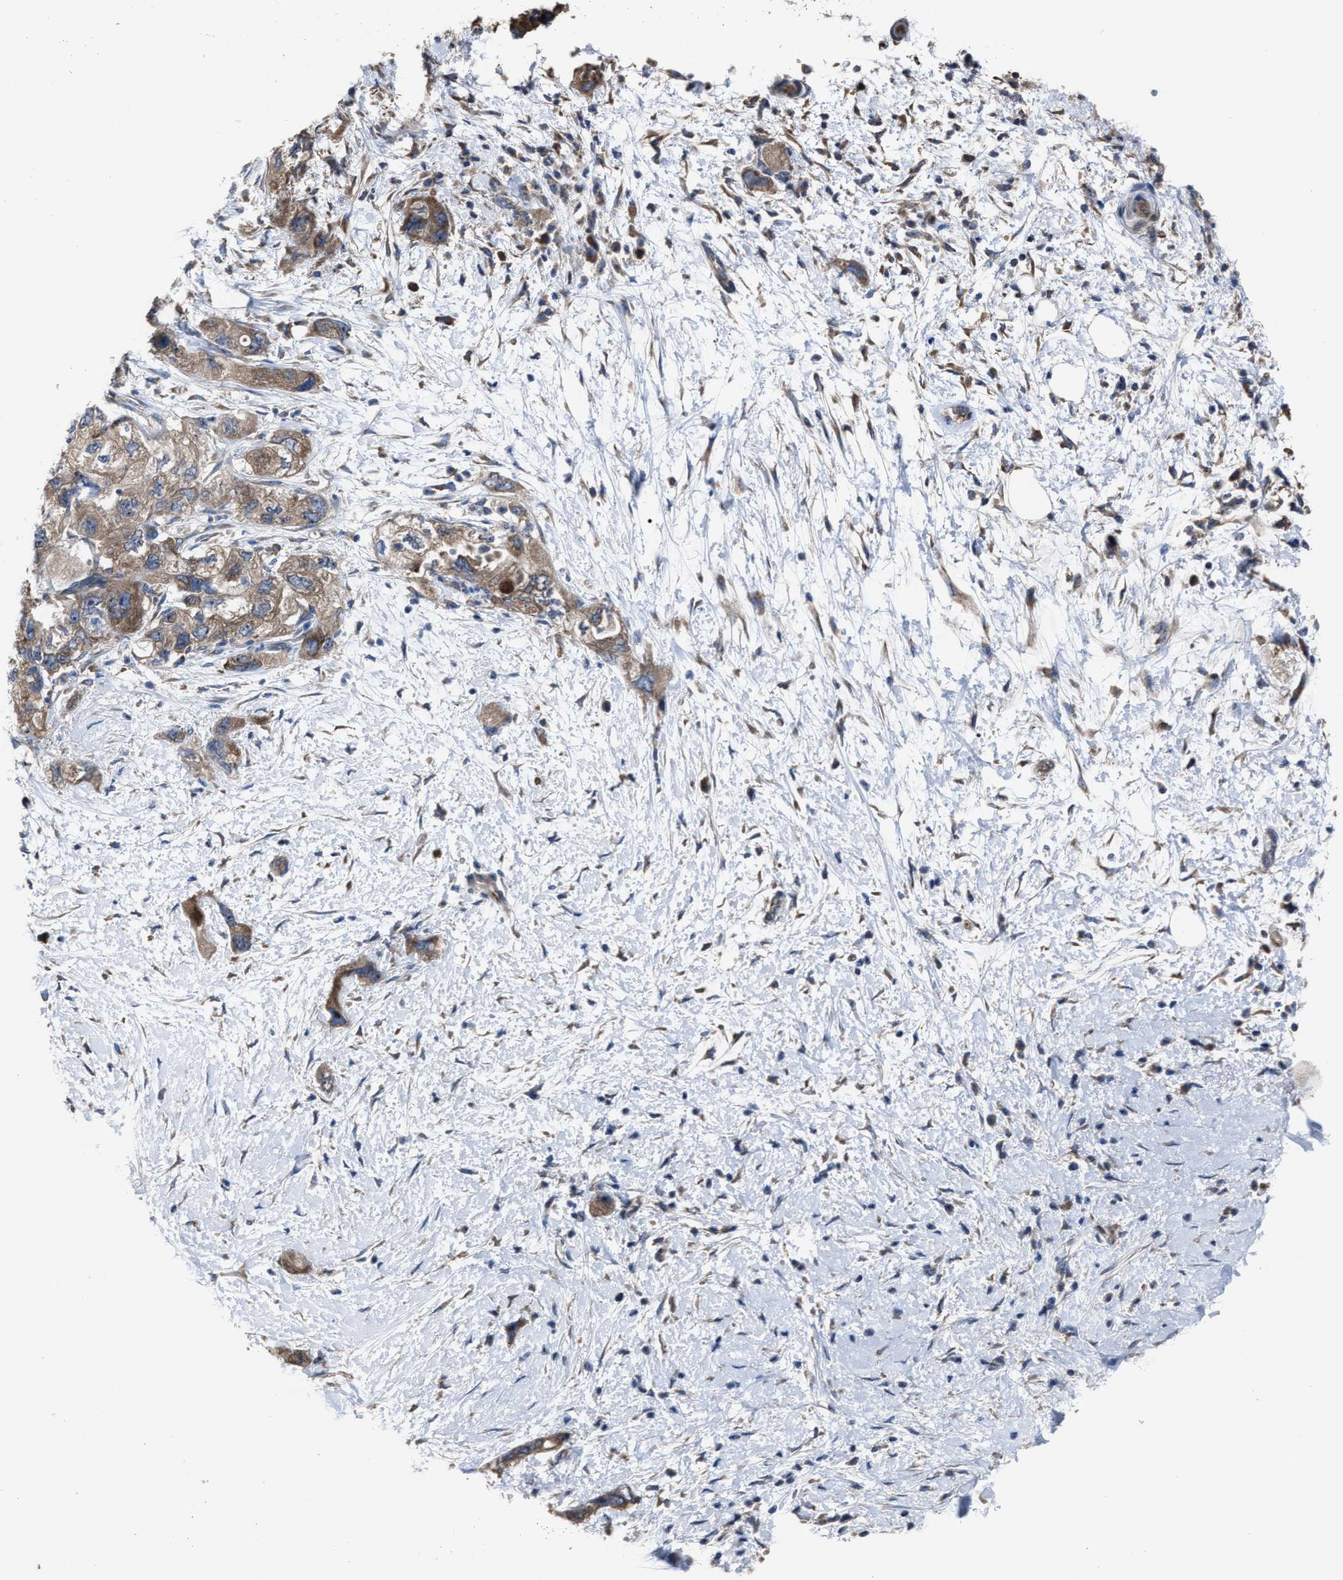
{"staining": {"intensity": "moderate", "quantity": ">75%", "location": "cytoplasmic/membranous"}, "tissue": "pancreatic cancer", "cell_type": "Tumor cells", "image_type": "cancer", "snomed": [{"axis": "morphology", "description": "Adenocarcinoma, NOS"}, {"axis": "topography", "description": "Pancreas"}], "caption": "Human pancreatic adenocarcinoma stained with a protein marker exhibits moderate staining in tumor cells.", "gene": "UPF1", "patient": {"sex": "female", "age": 73}}